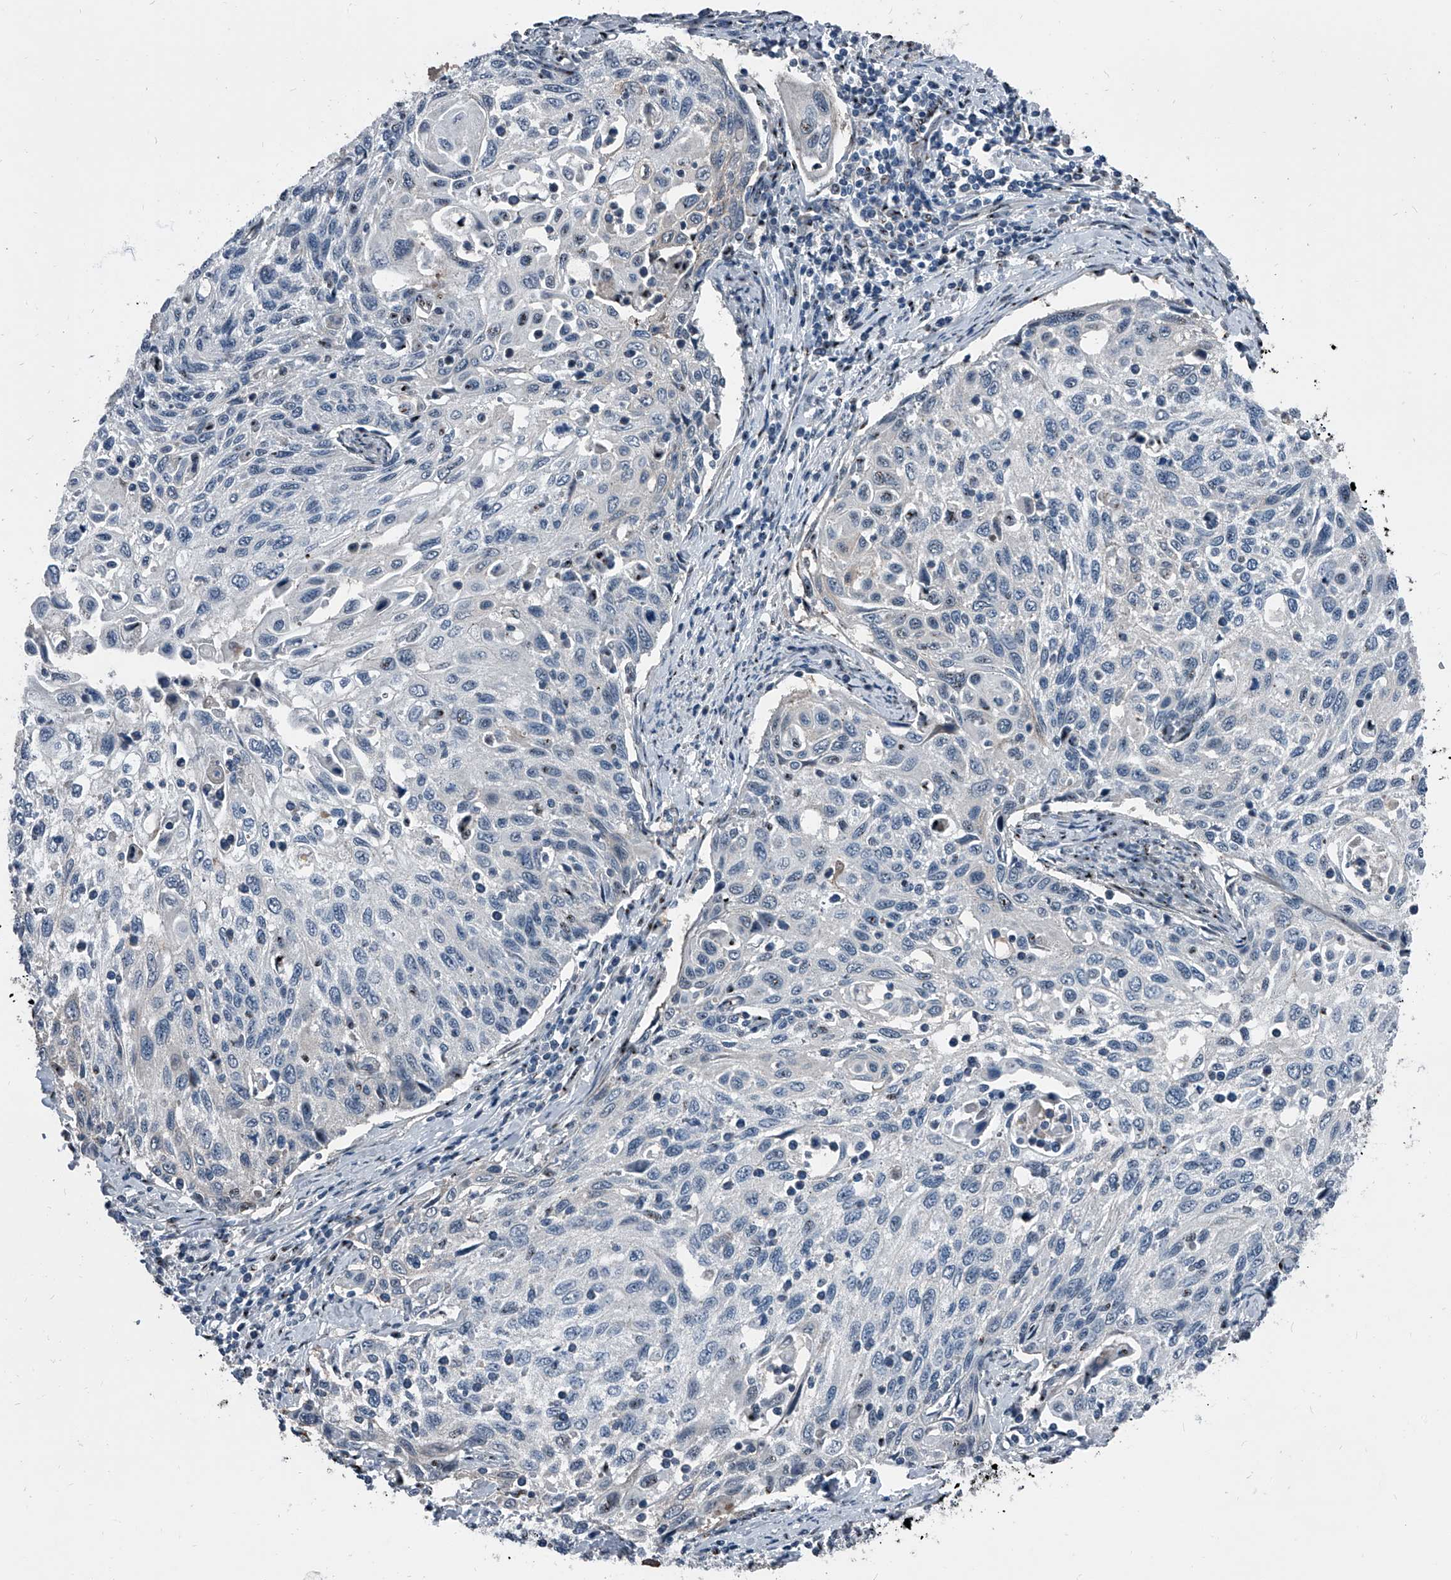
{"staining": {"intensity": "negative", "quantity": "none", "location": "none"}, "tissue": "cervical cancer", "cell_type": "Tumor cells", "image_type": "cancer", "snomed": [{"axis": "morphology", "description": "Squamous cell carcinoma, NOS"}, {"axis": "topography", "description": "Cervix"}], "caption": "Human cervical cancer (squamous cell carcinoma) stained for a protein using immunohistochemistry (IHC) reveals no staining in tumor cells.", "gene": "MEN1", "patient": {"sex": "female", "age": 70}}